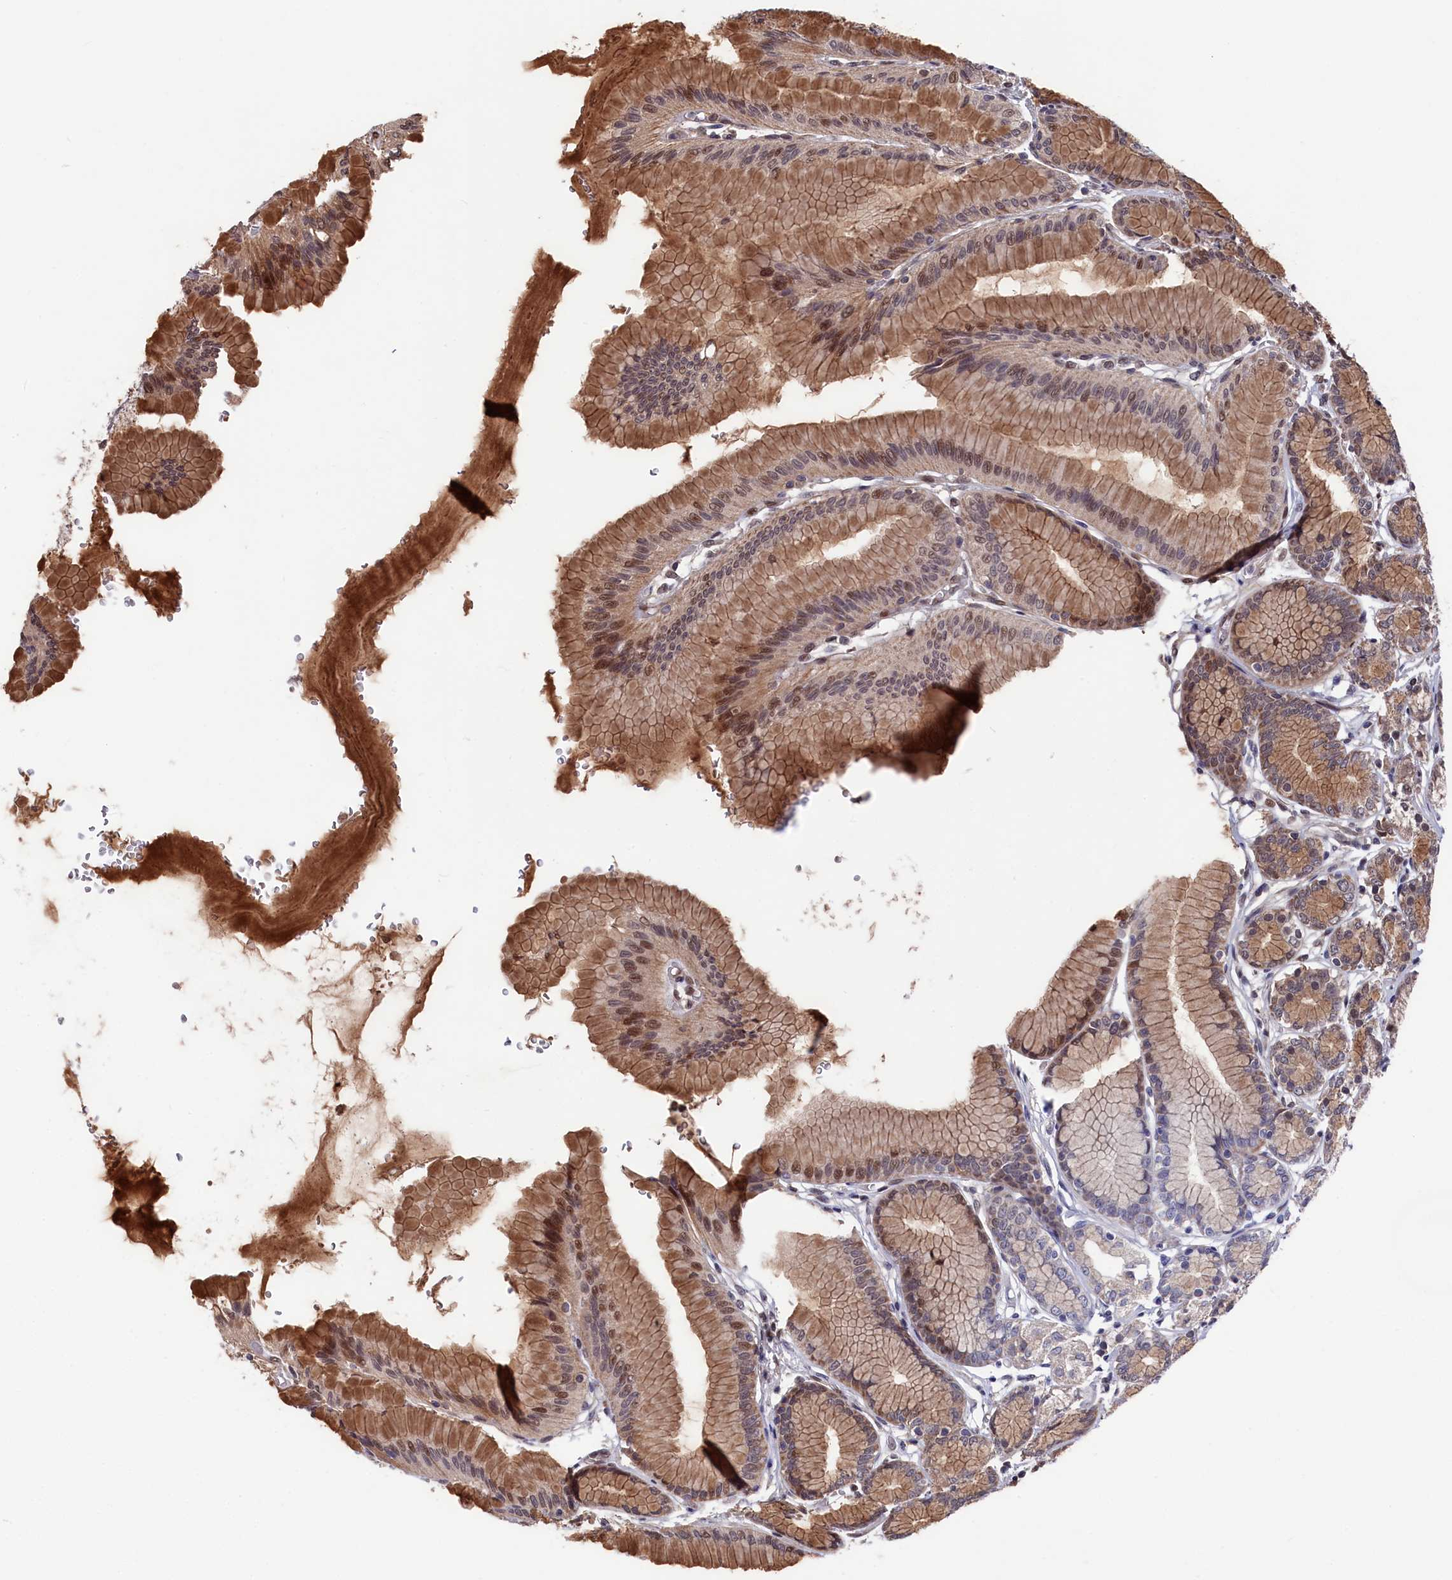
{"staining": {"intensity": "moderate", "quantity": ">75%", "location": "cytoplasmic/membranous,nuclear"}, "tissue": "stomach", "cell_type": "Glandular cells", "image_type": "normal", "snomed": [{"axis": "morphology", "description": "Normal tissue, NOS"}, {"axis": "morphology", "description": "Adenocarcinoma, NOS"}, {"axis": "morphology", "description": "Adenocarcinoma, High grade"}, {"axis": "topography", "description": "Stomach, upper"}, {"axis": "topography", "description": "Stomach"}], "caption": "Immunohistochemical staining of unremarkable stomach demonstrates moderate cytoplasmic/membranous,nuclear protein staining in approximately >75% of glandular cells.", "gene": "CLPX", "patient": {"sex": "female", "age": 65}}